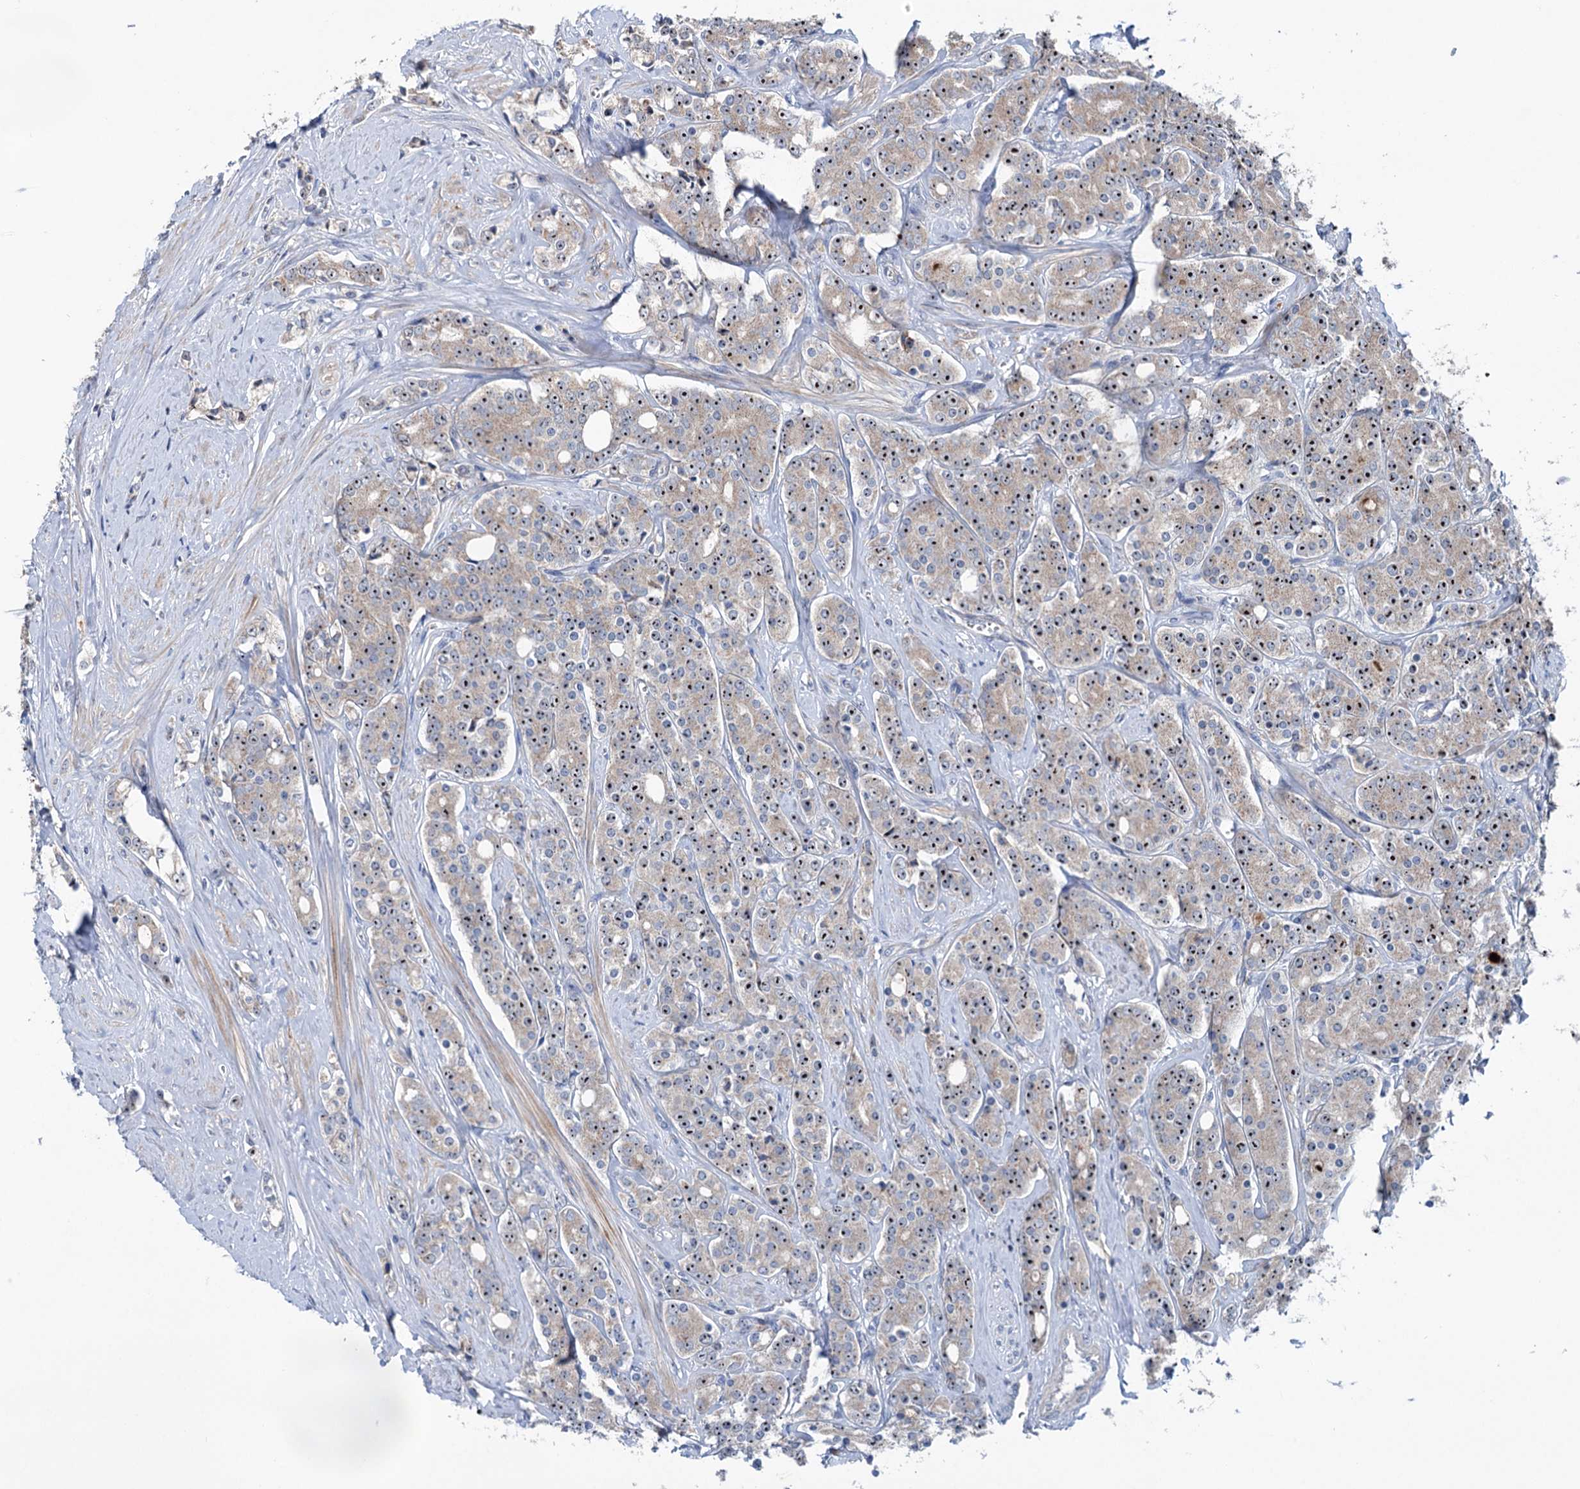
{"staining": {"intensity": "moderate", "quantity": "25%-75%", "location": "cytoplasmic/membranous,nuclear"}, "tissue": "prostate cancer", "cell_type": "Tumor cells", "image_type": "cancer", "snomed": [{"axis": "morphology", "description": "Adenocarcinoma, High grade"}, {"axis": "topography", "description": "Prostate"}], "caption": "Immunohistochemistry staining of prostate cancer (adenocarcinoma (high-grade)), which shows medium levels of moderate cytoplasmic/membranous and nuclear positivity in about 25%-75% of tumor cells indicating moderate cytoplasmic/membranous and nuclear protein expression. The staining was performed using DAB (3,3'-diaminobenzidine) (brown) for protein detection and nuclei were counterstained in hematoxylin (blue).", "gene": "HTR3B", "patient": {"sex": "male", "age": 62}}